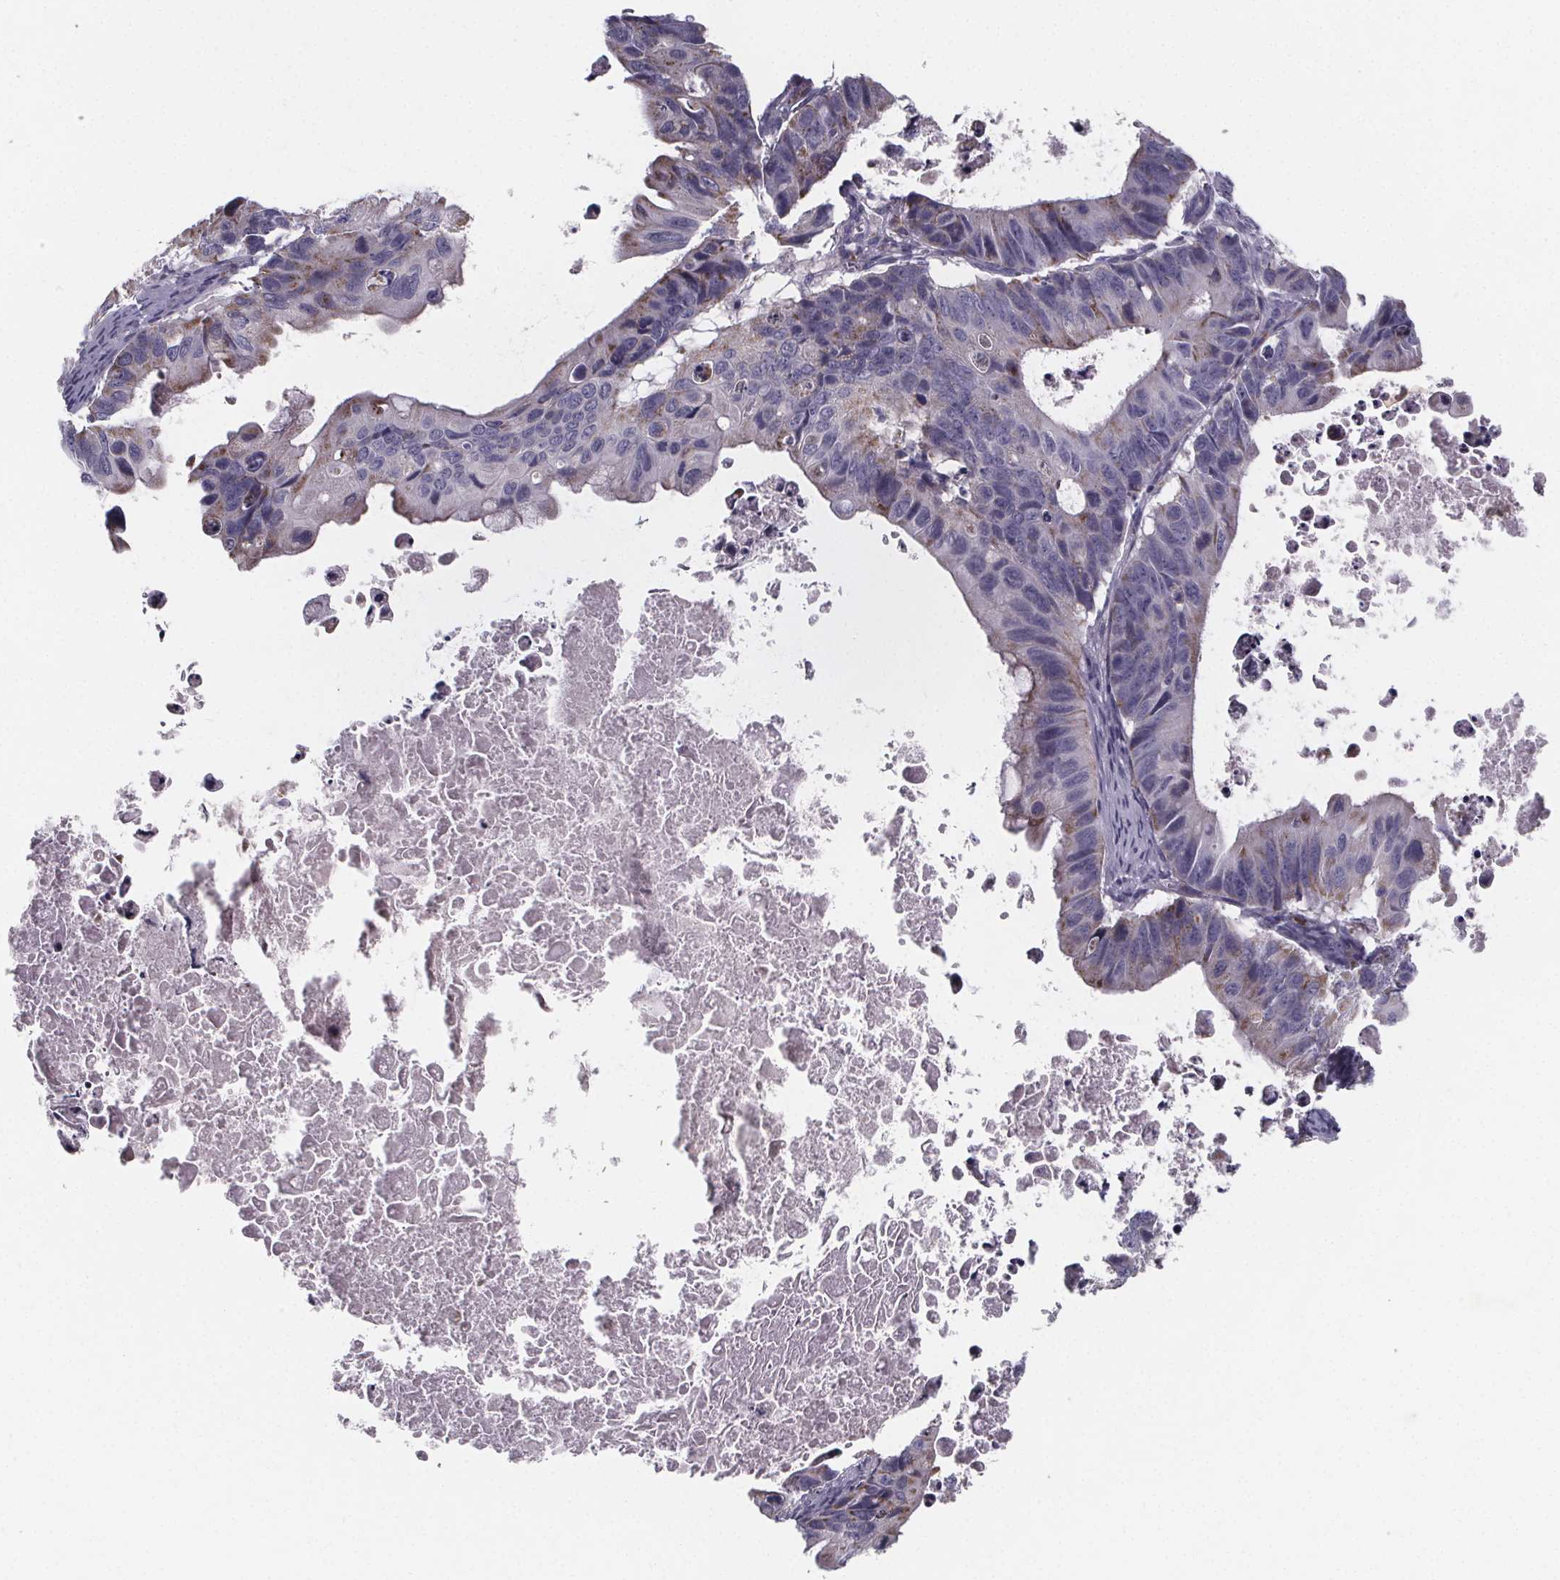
{"staining": {"intensity": "weak", "quantity": "<25%", "location": "cytoplasmic/membranous"}, "tissue": "ovarian cancer", "cell_type": "Tumor cells", "image_type": "cancer", "snomed": [{"axis": "morphology", "description": "Cystadenocarcinoma, mucinous, NOS"}, {"axis": "topography", "description": "Ovary"}], "caption": "IHC photomicrograph of ovarian mucinous cystadenocarcinoma stained for a protein (brown), which reveals no staining in tumor cells.", "gene": "PAH", "patient": {"sex": "female", "age": 64}}